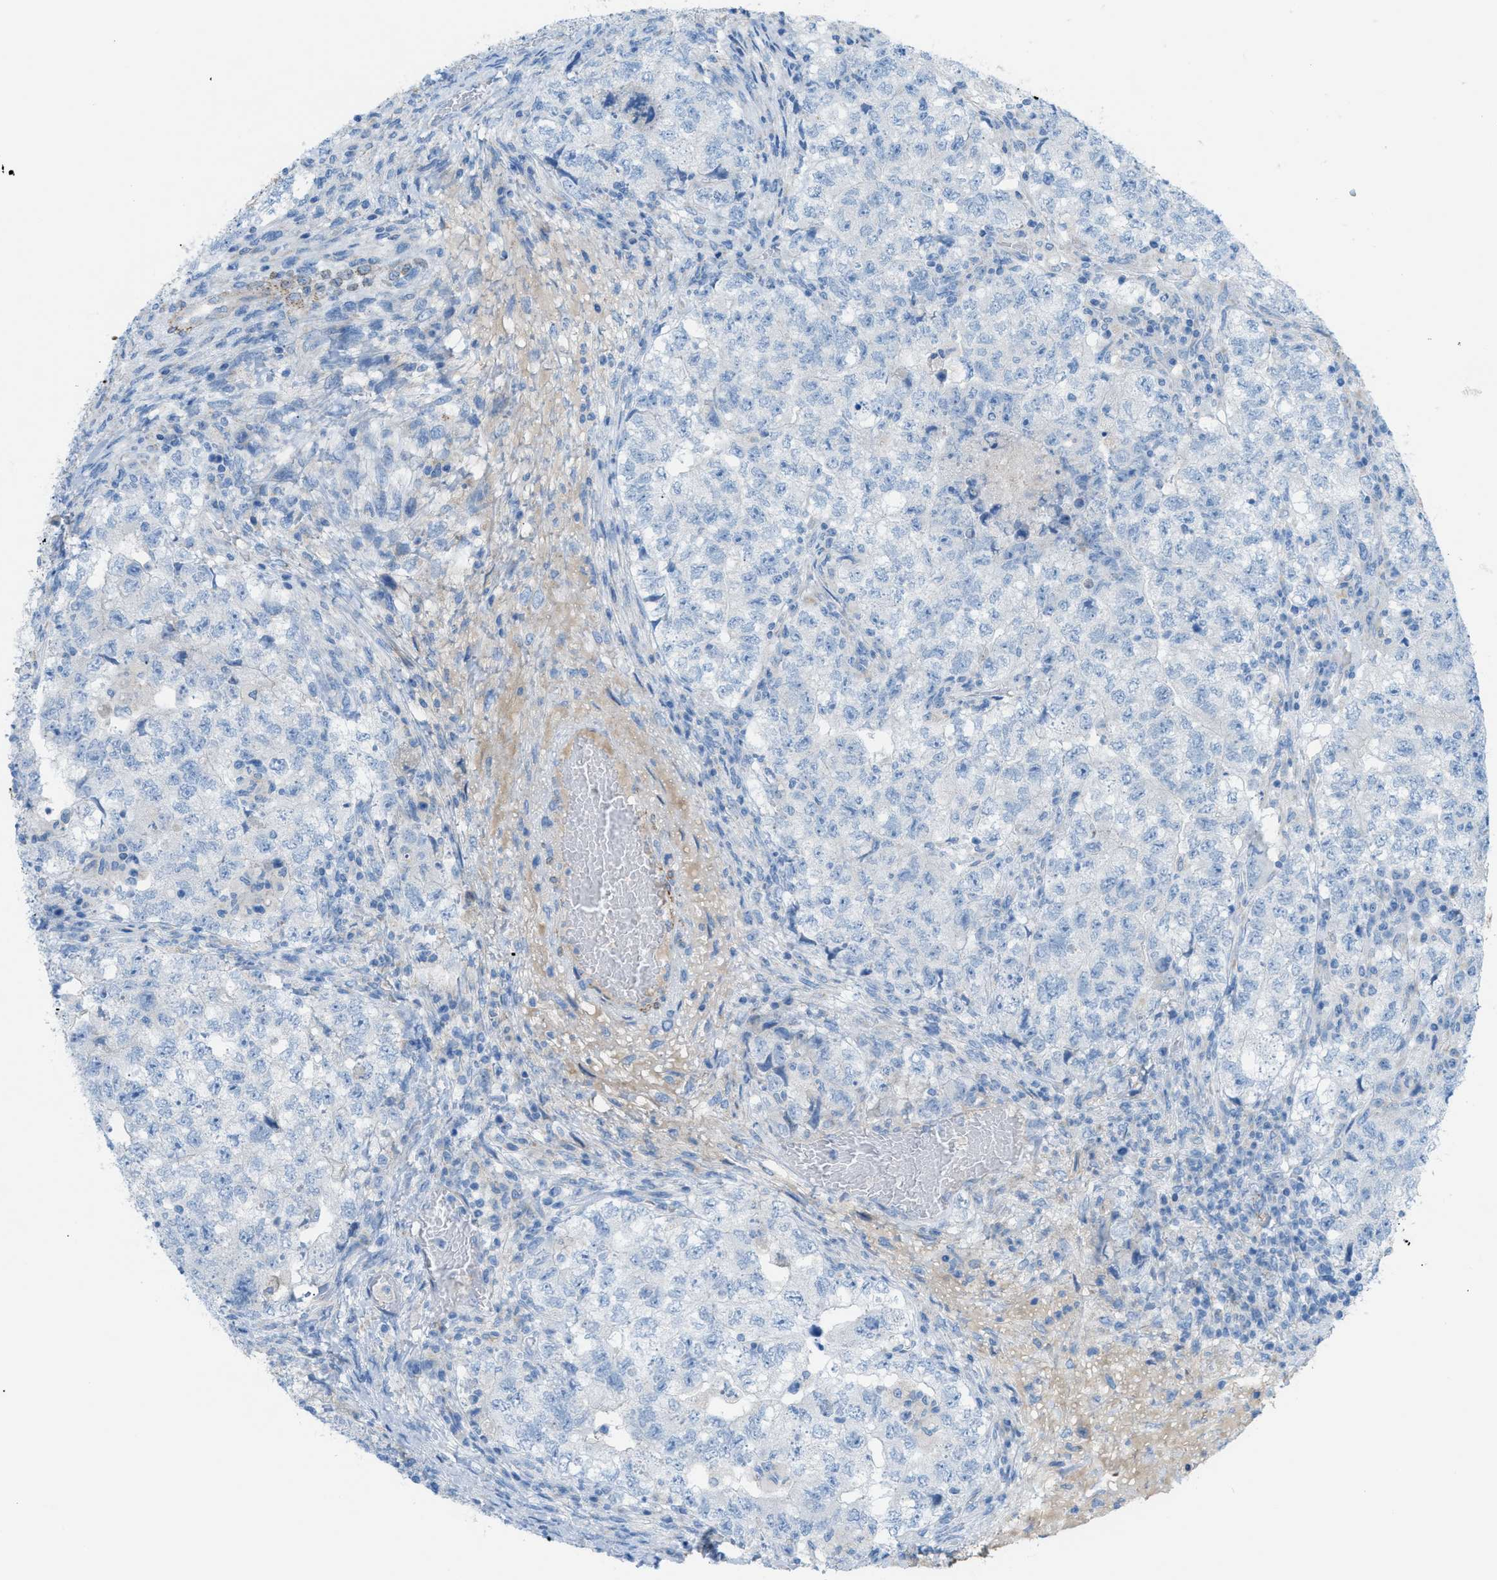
{"staining": {"intensity": "negative", "quantity": "none", "location": "none"}, "tissue": "testis cancer", "cell_type": "Tumor cells", "image_type": "cancer", "snomed": [{"axis": "morphology", "description": "Carcinoma, Embryonal, NOS"}, {"axis": "topography", "description": "Testis"}], "caption": "DAB immunohistochemical staining of testis cancer (embryonal carcinoma) displays no significant staining in tumor cells.", "gene": "MYH11", "patient": {"sex": "male", "age": 36}}